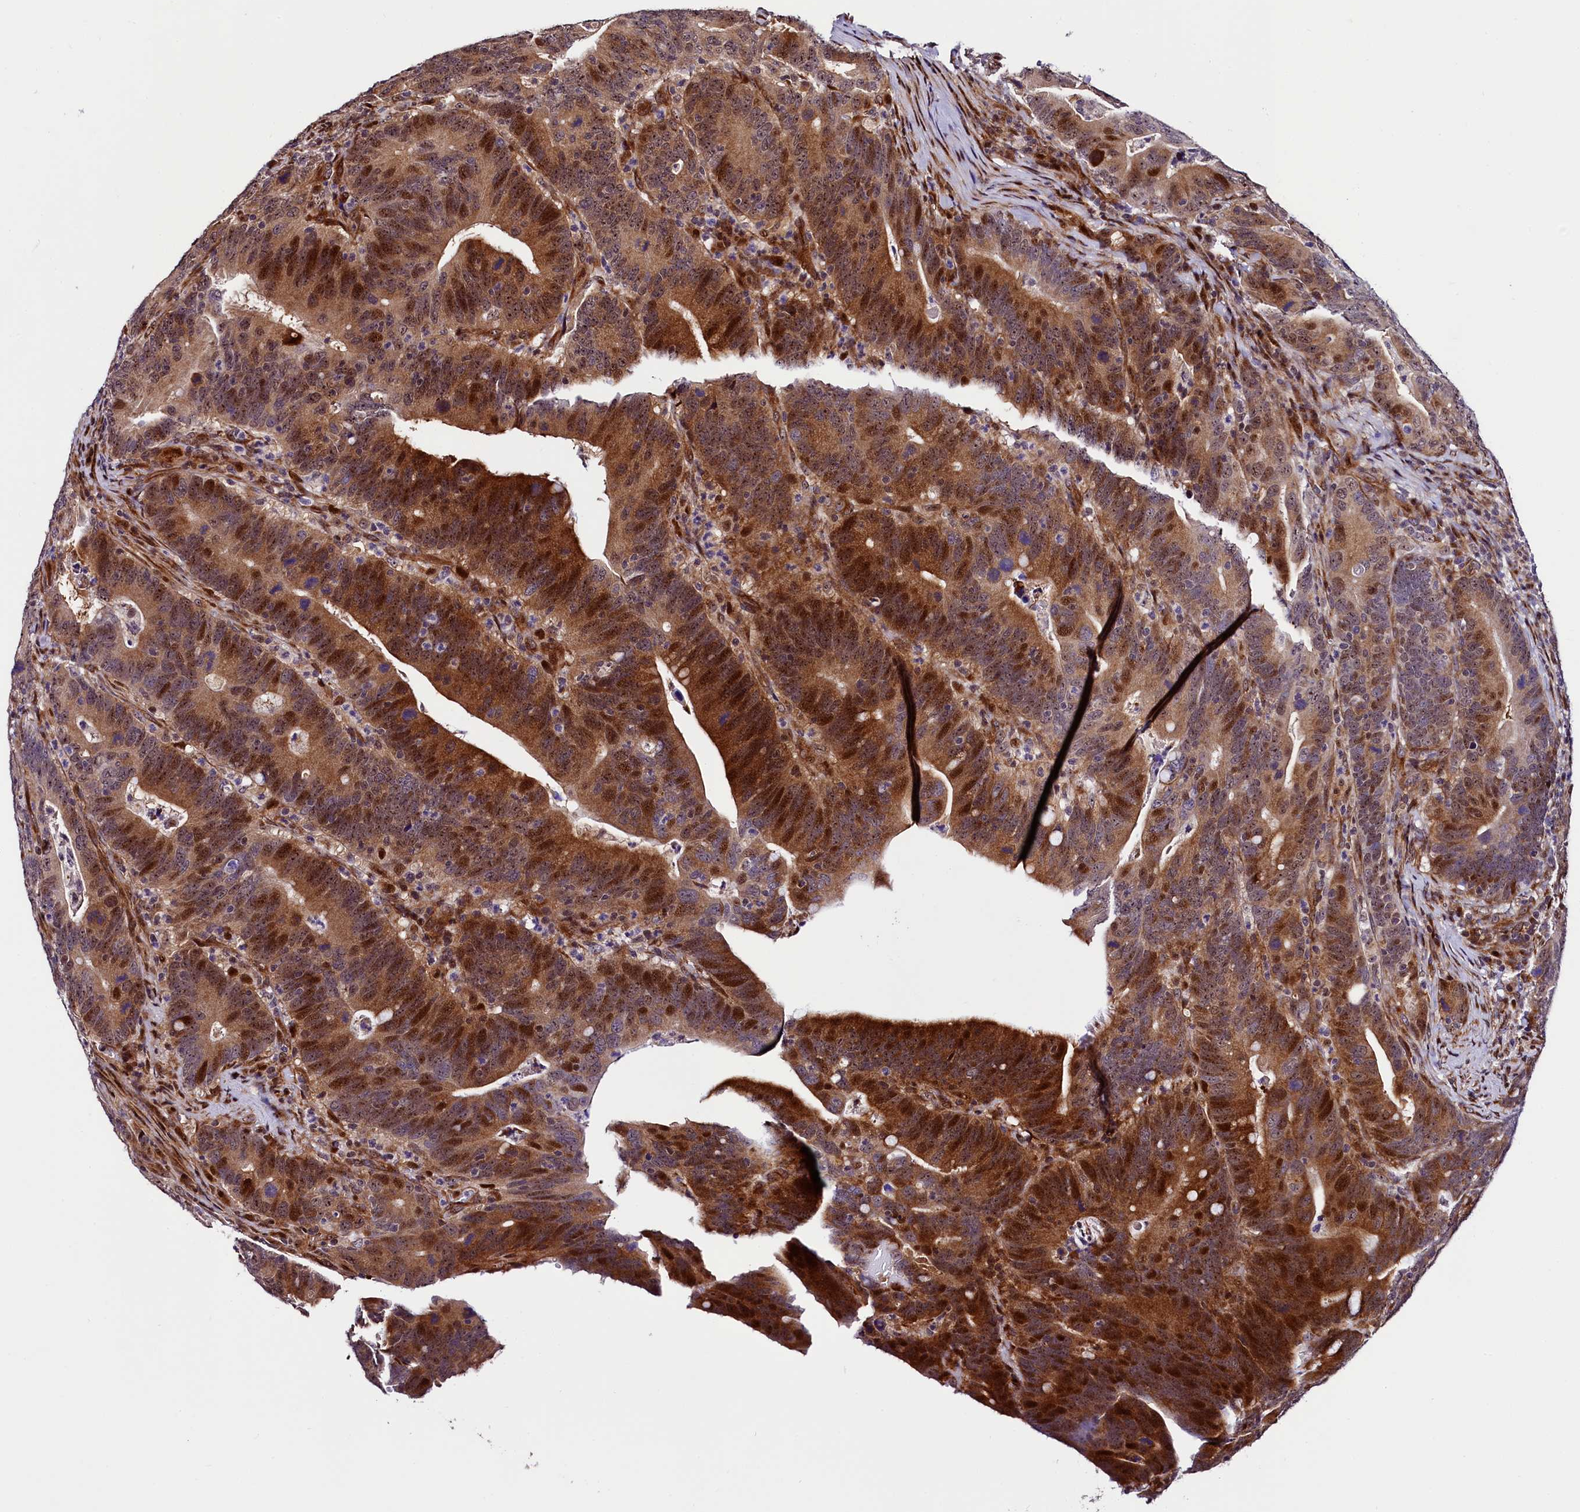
{"staining": {"intensity": "strong", "quantity": "25%-75%", "location": "cytoplasmic/membranous,nuclear"}, "tissue": "colorectal cancer", "cell_type": "Tumor cells", "image_type": "cancer", "snomed": [{"axis": "morphology", "description": "Adenocarcinoma, NOS"}, {"axis": "topography", "description": "Colon"}], "caption": "Protein positivity by IHC shows strong cytoplasmic/membranous and nuclear expression in approximately 25%-75% of tumor cells in adenocarcinoma (colorectal).", "gene": "TRMT112", "patient": {"sex": "female", "age": 66}}